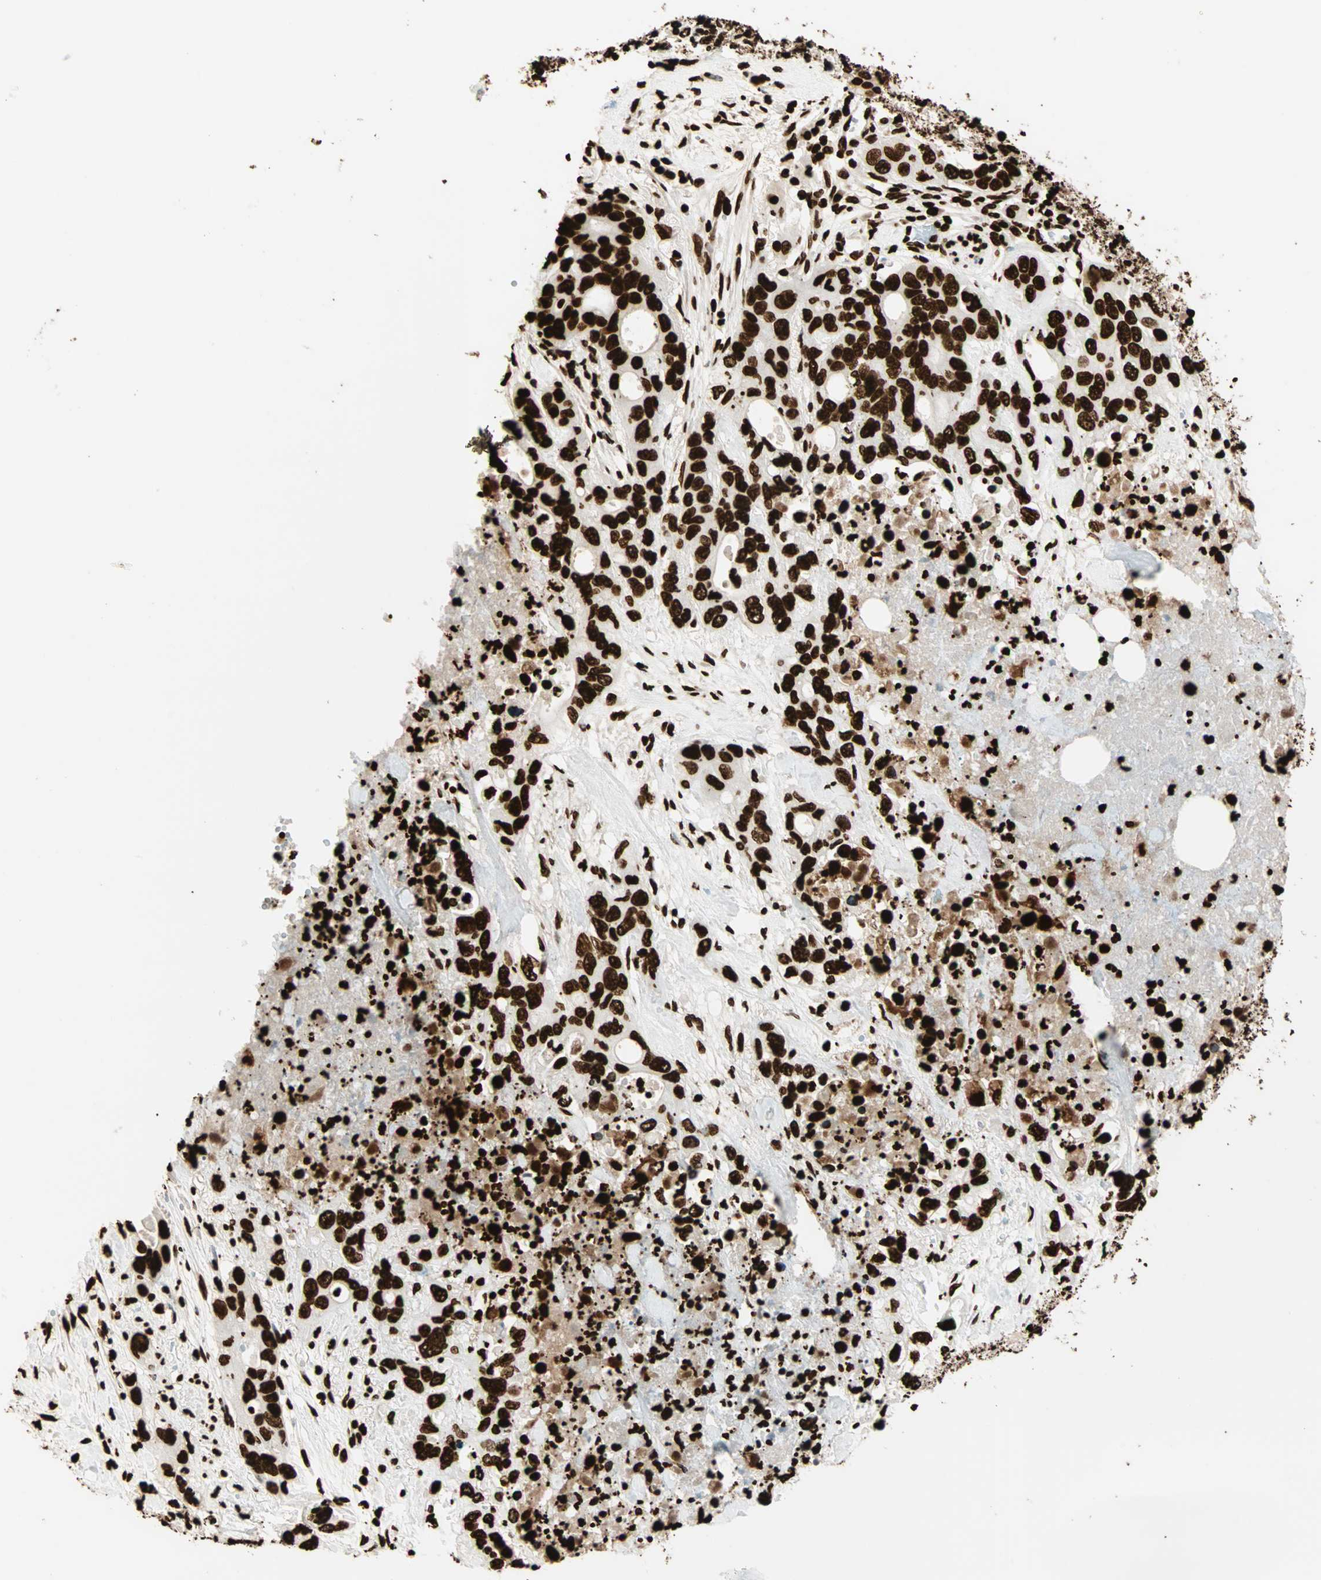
{"staining": {"intensity": "strong", "quantity": ">75%", "location": "nuclear"}, "tissue": "pancreatic cancer", "cell_type": "Tumor cells", "image_type": "cancer", "snomed": [{"axis": "morphology", "description": "Adenocarcinoma, NOS"}, {"axis": "topography", "description": "Pancreas"}], "caption": "Protein expression analysis of human pancreatic adenocarcinoma reveals strong nuclear positivity in approximately >75% of tumor cells.", "gene": "GLI2", "patient": {"sex": "female", "age": 71}}